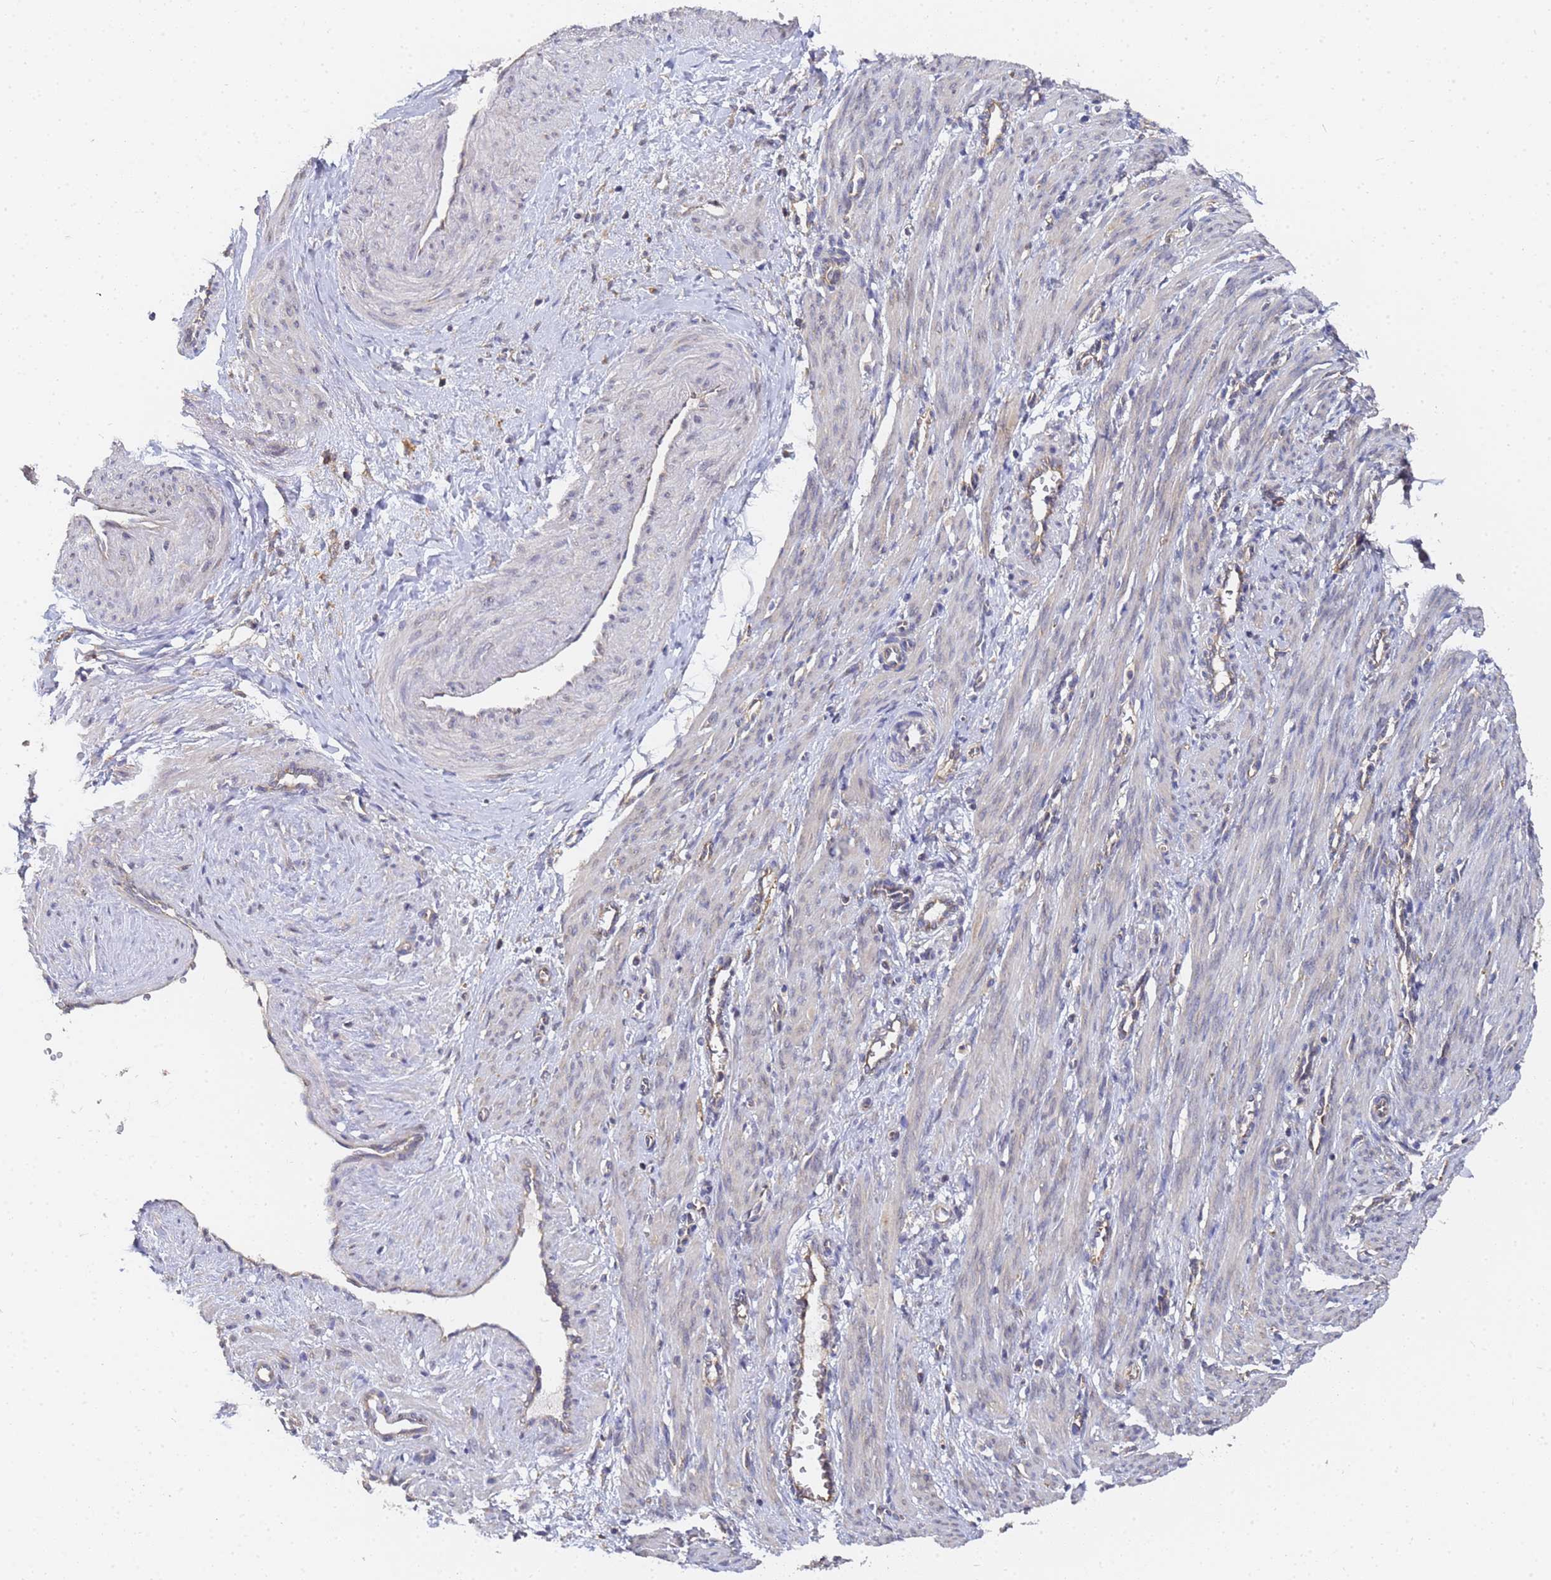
{"staining": {"intensity": "negative", "quantity": "none", "location": "none"}, "tissue": "smooth muscle", "cell_type": "Smooth muscle cells", "image_type": "normal", "snomed": [{"axis": "morphology", "description": "Normal tissue, NOS"}, {"axis": "topography", "description": "Endometrium"}], "caption": "IHC image of normal smooth muscle: human smooth muscle stained with DAB exhibits no significant protein staining in smooth muscle cells. Brightfield microscopy of IHC stained with DAB (brown) and hematoxylin (blue), captured at high magnification.", "gene": "ALS2CL", "patient": {"sex": "female", "age": 33}}